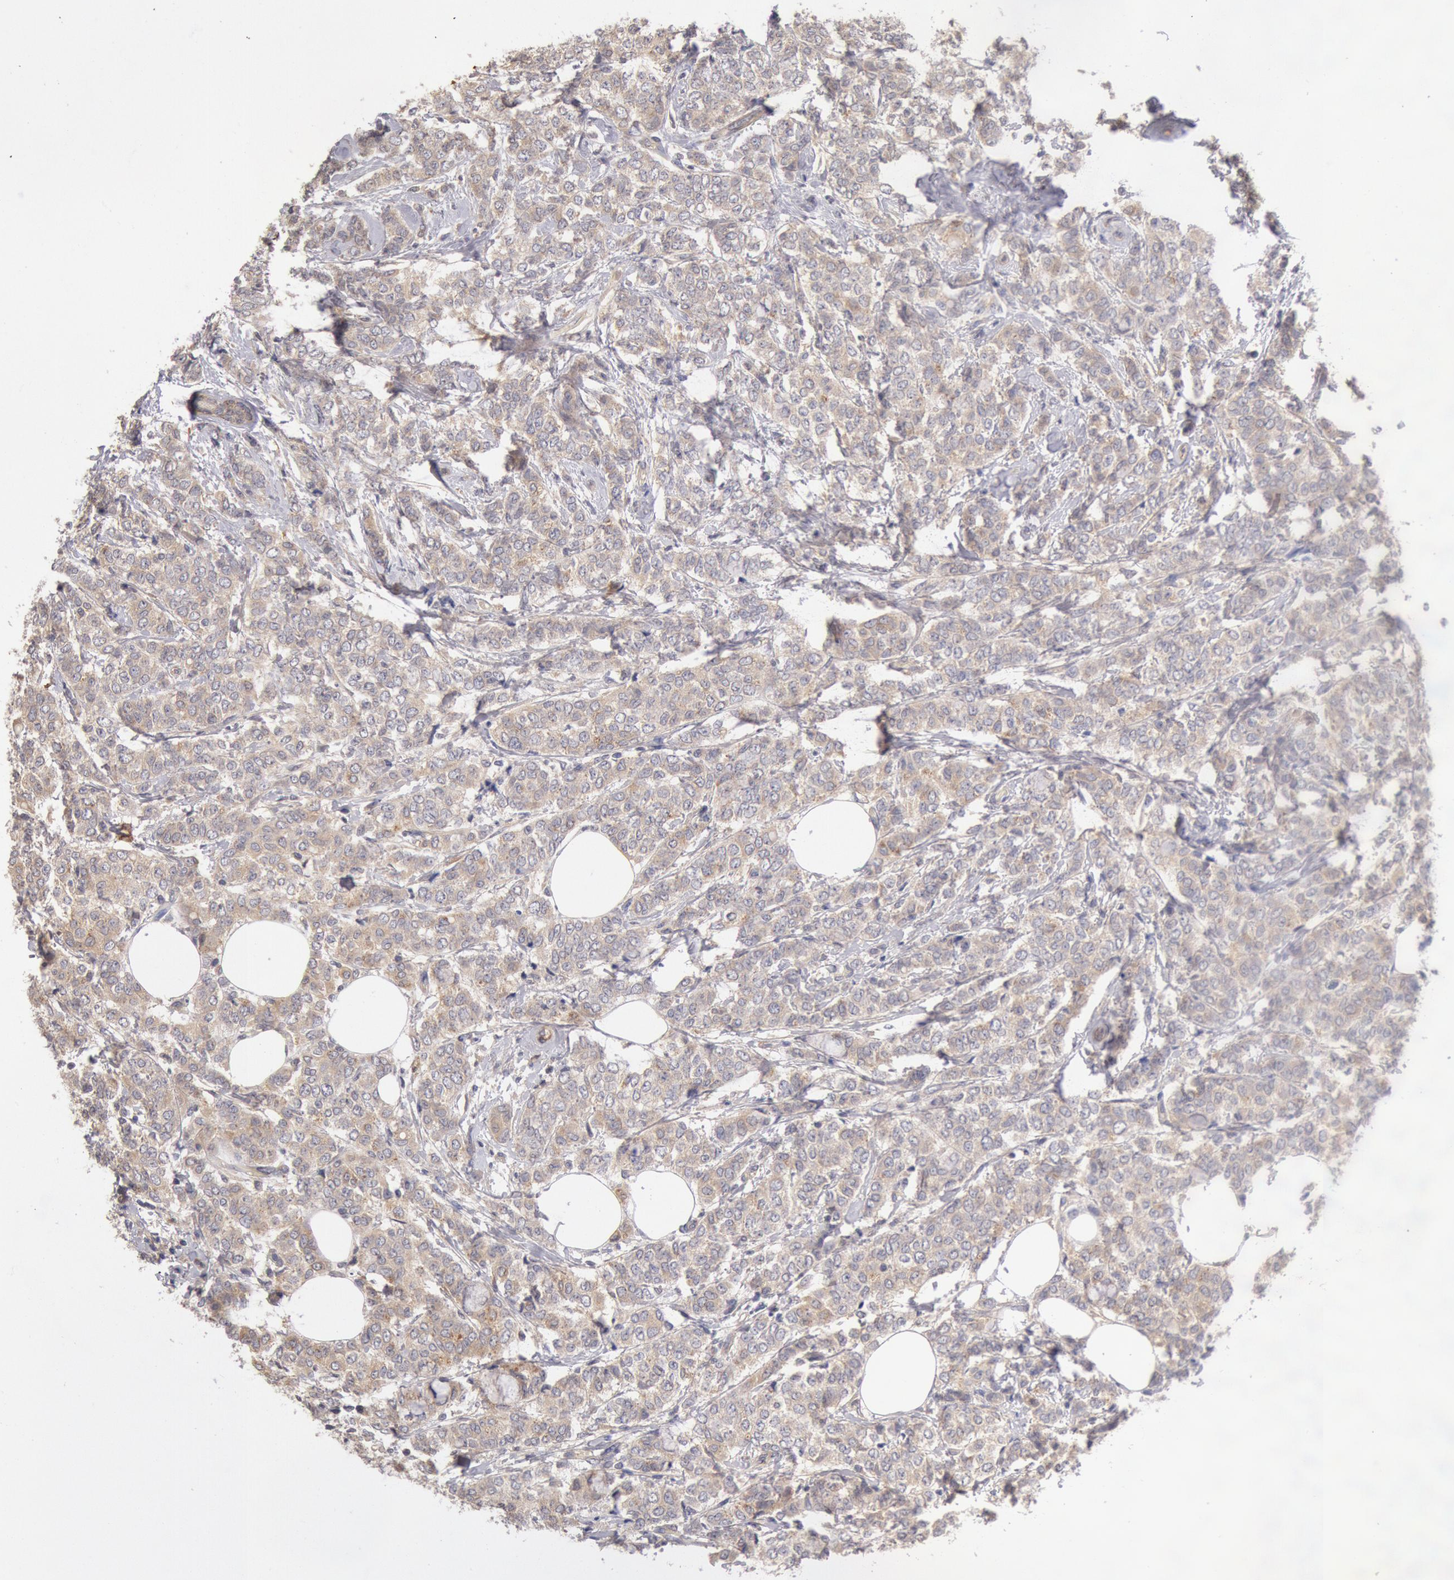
{"staining": {"intensity": "weak", "quantity": ">75%", "location": "cytoplasmic/membranous"}, "tissue": "breast cancer", "cell_type": "Tumor cells", "image_type": "cancer", "snomed": [{"axis": "morphology", "description": "Lobular carcinoma"}, {"axis": "topography", "description": "Breast"}], "caption": "Breast cancer was stained to show a protein in brown. There is low levels of weak cytoplasmic/membranous positivity in approximately >75% of tumor cells.", "gene": "TMED8", "patient": {"sex": "female", "age": 60}}